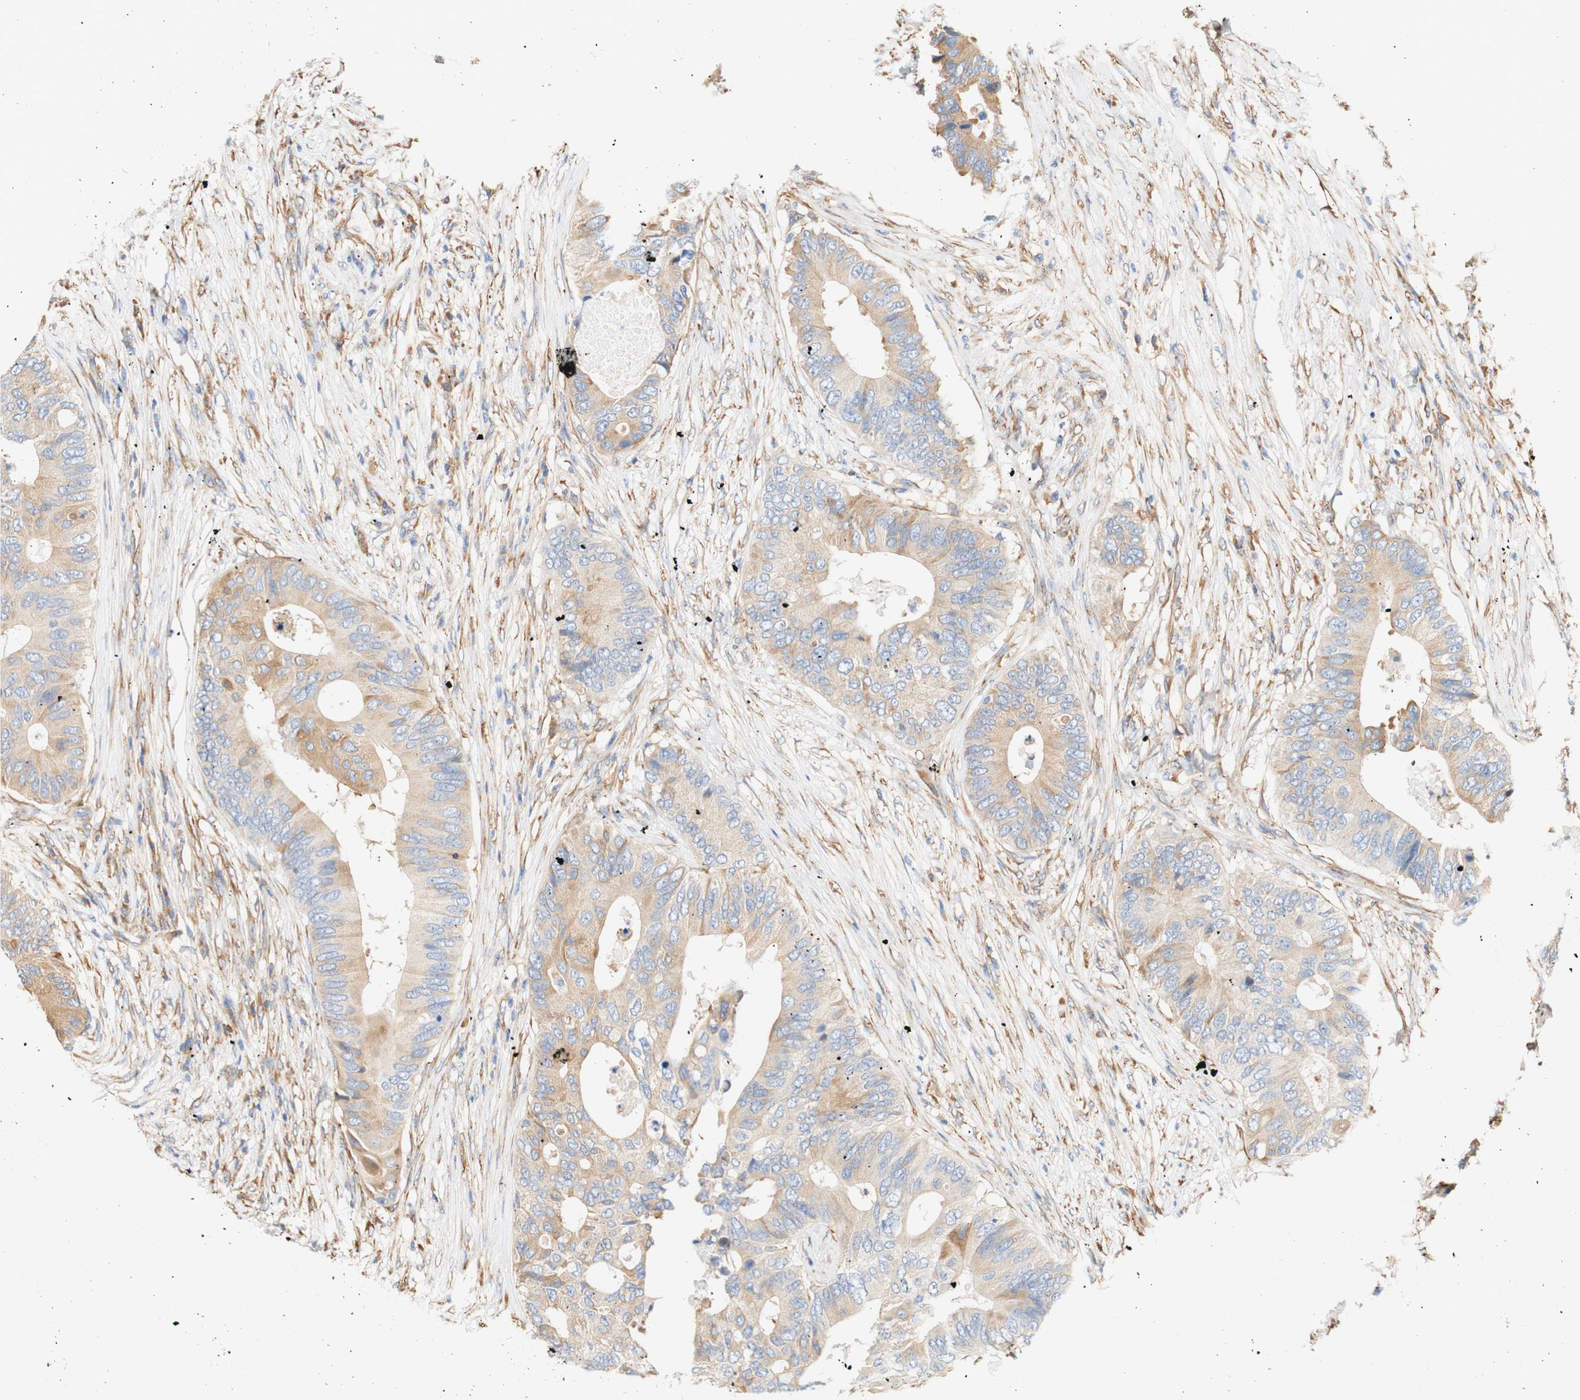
{"staining": {"intensity": "moderate", "quantity": ">75%", "location": "cytoplasmic/membranous"}, "tissue": "colorectal cancer", "cell_type": "Tumor cells", "image_type": "cancer", "snomed": [{"axis": "morphology", "description": "Adenocarcinoma, NOS"}, {"axis": "topography", "description": "Colon"}], "caption": "Immunohistochemical staining of human adenocarcinoma (colorectal) shows moderate cytoplasmic/membranous protein staining in about >75% of tumor cells.", "gene": "EIF2AK4", "patient": {"sex": "male", "age": 71}}